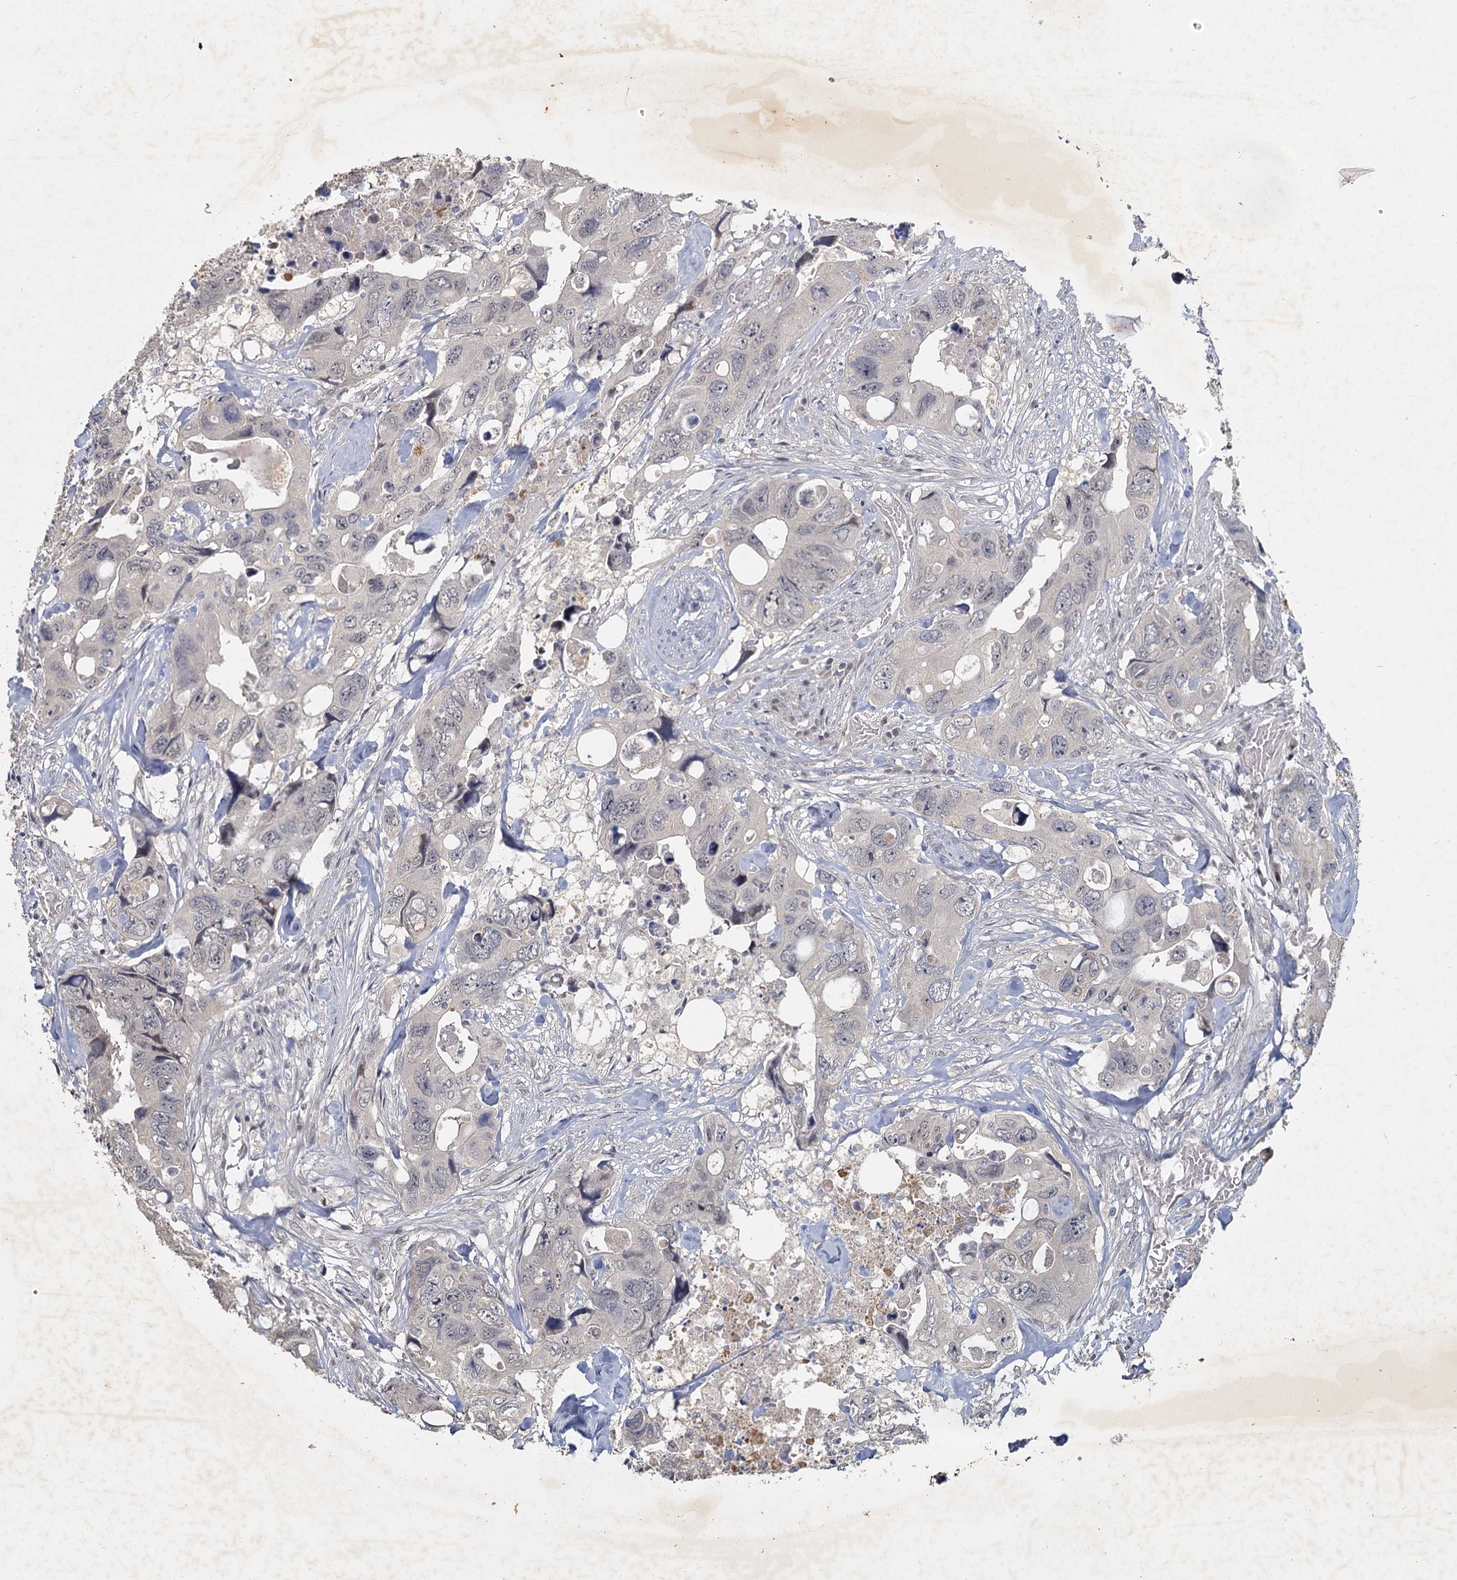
{"staining": {"intensity": "negative", "quantity": "none", "location": "none"}, "tissue": "colorectal cancer", "cell_type": "Tumor cells", "image_type": "cancer", "snomed": [{"axis": "morphology", "description": "Adenocarcinoma, NOS"}, {"axis": "topography", "description": "Rectum"}], "caption": "Adenocarcinoma (colorectal) was stained to show a protein in brown. There is no significant positivity in tumor cells.", "gene": "MUCL1", "patient": {"sex": "male", "age": 57}}